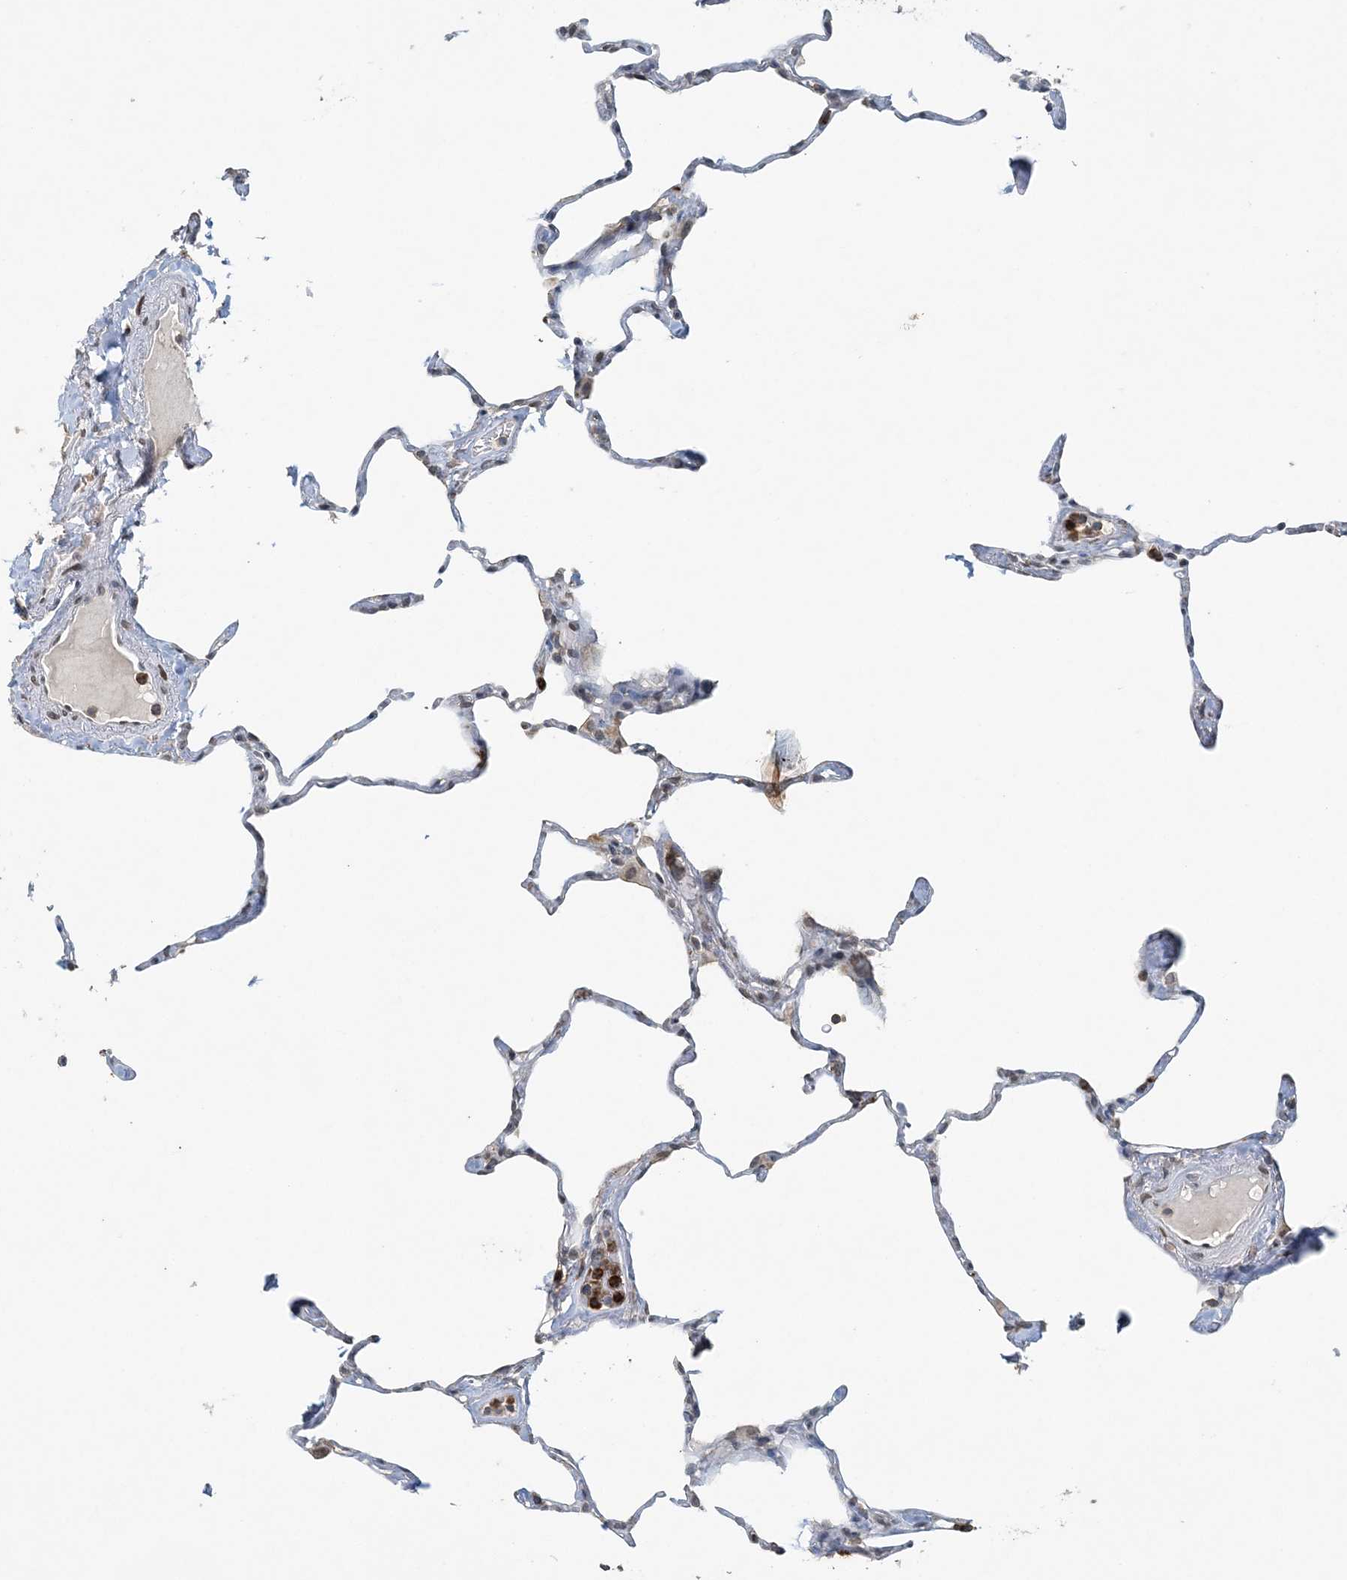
{"staining": {"intensity": "weak", "quantity": "<25%", "location": "cytoplasmic/membranous"}, "tissue": "lung", "cell_type": "Alveolar cells", "image_type": "normal", "snomed": [{"axis": "morphology", "description": "Normal tissue, NOS"}, {"axis": "topography", "description": "Lung"}], "caption": "This is an IHC image of benign lung. There is no positivity in alveolar cells.", "gene": "FAM110A", "patient": {"sex": "male", "age": 65}}